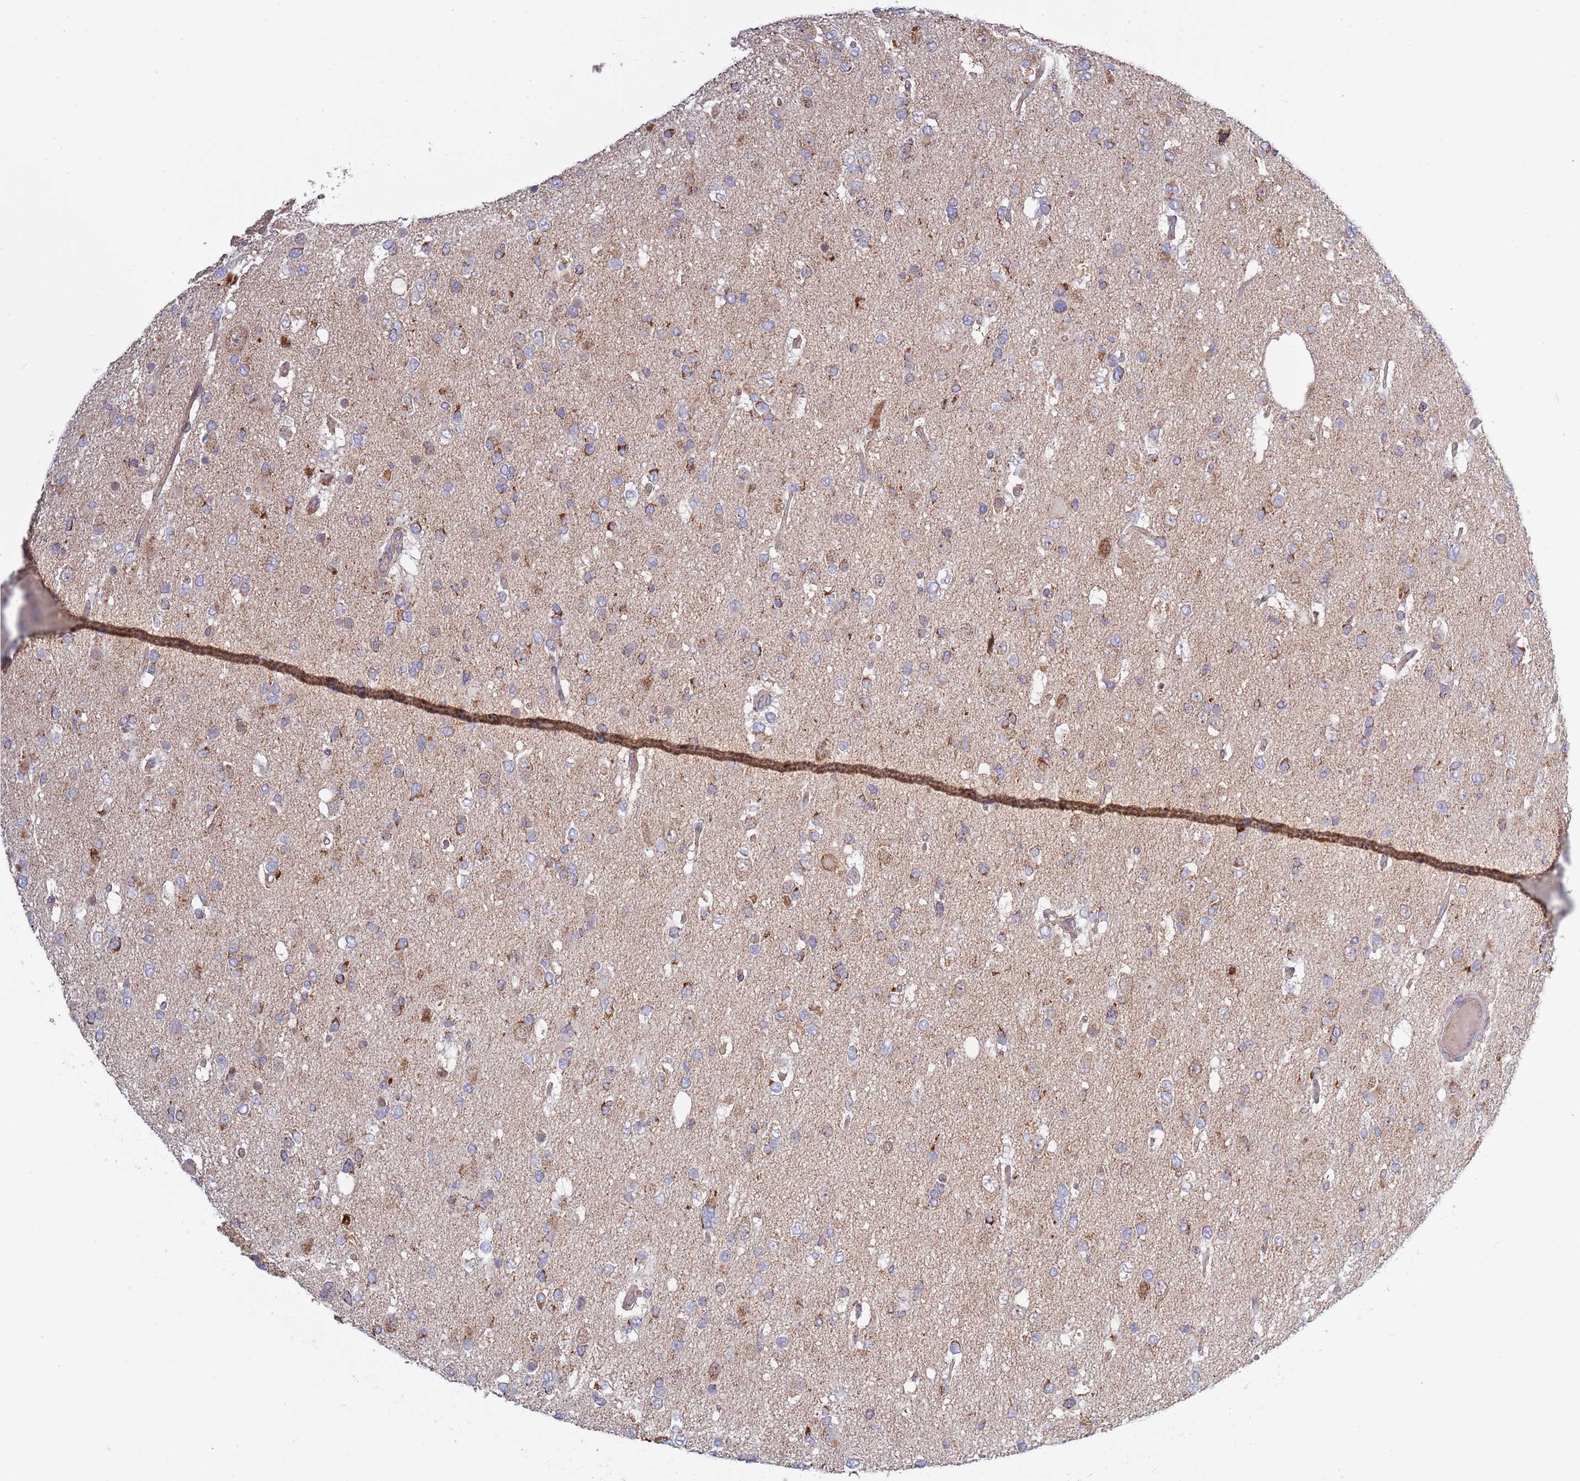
{"staining": {"intensity": "moderate", "quantity": "25%-75%", "location": "cytoplasmic/membranous"}, "tissue": "glioma", "cell_type": "Tumor cells", "image_type": "cancer", "snomed": [{"axis": "morphology", "description": "Glioma, malignant, High grade"}, {"axis": "topography", "description": "Brain"}], "caption": "A brown stain shows moderate cytoplasmic/membranous staining of a protein in malignant glioma (high-grade) tumor cells. Ihc stains the protein of interest in brown and the nuclei are stained blue.", "gene": "IRS4", "patient": {"sex": "male", "age": 53}}